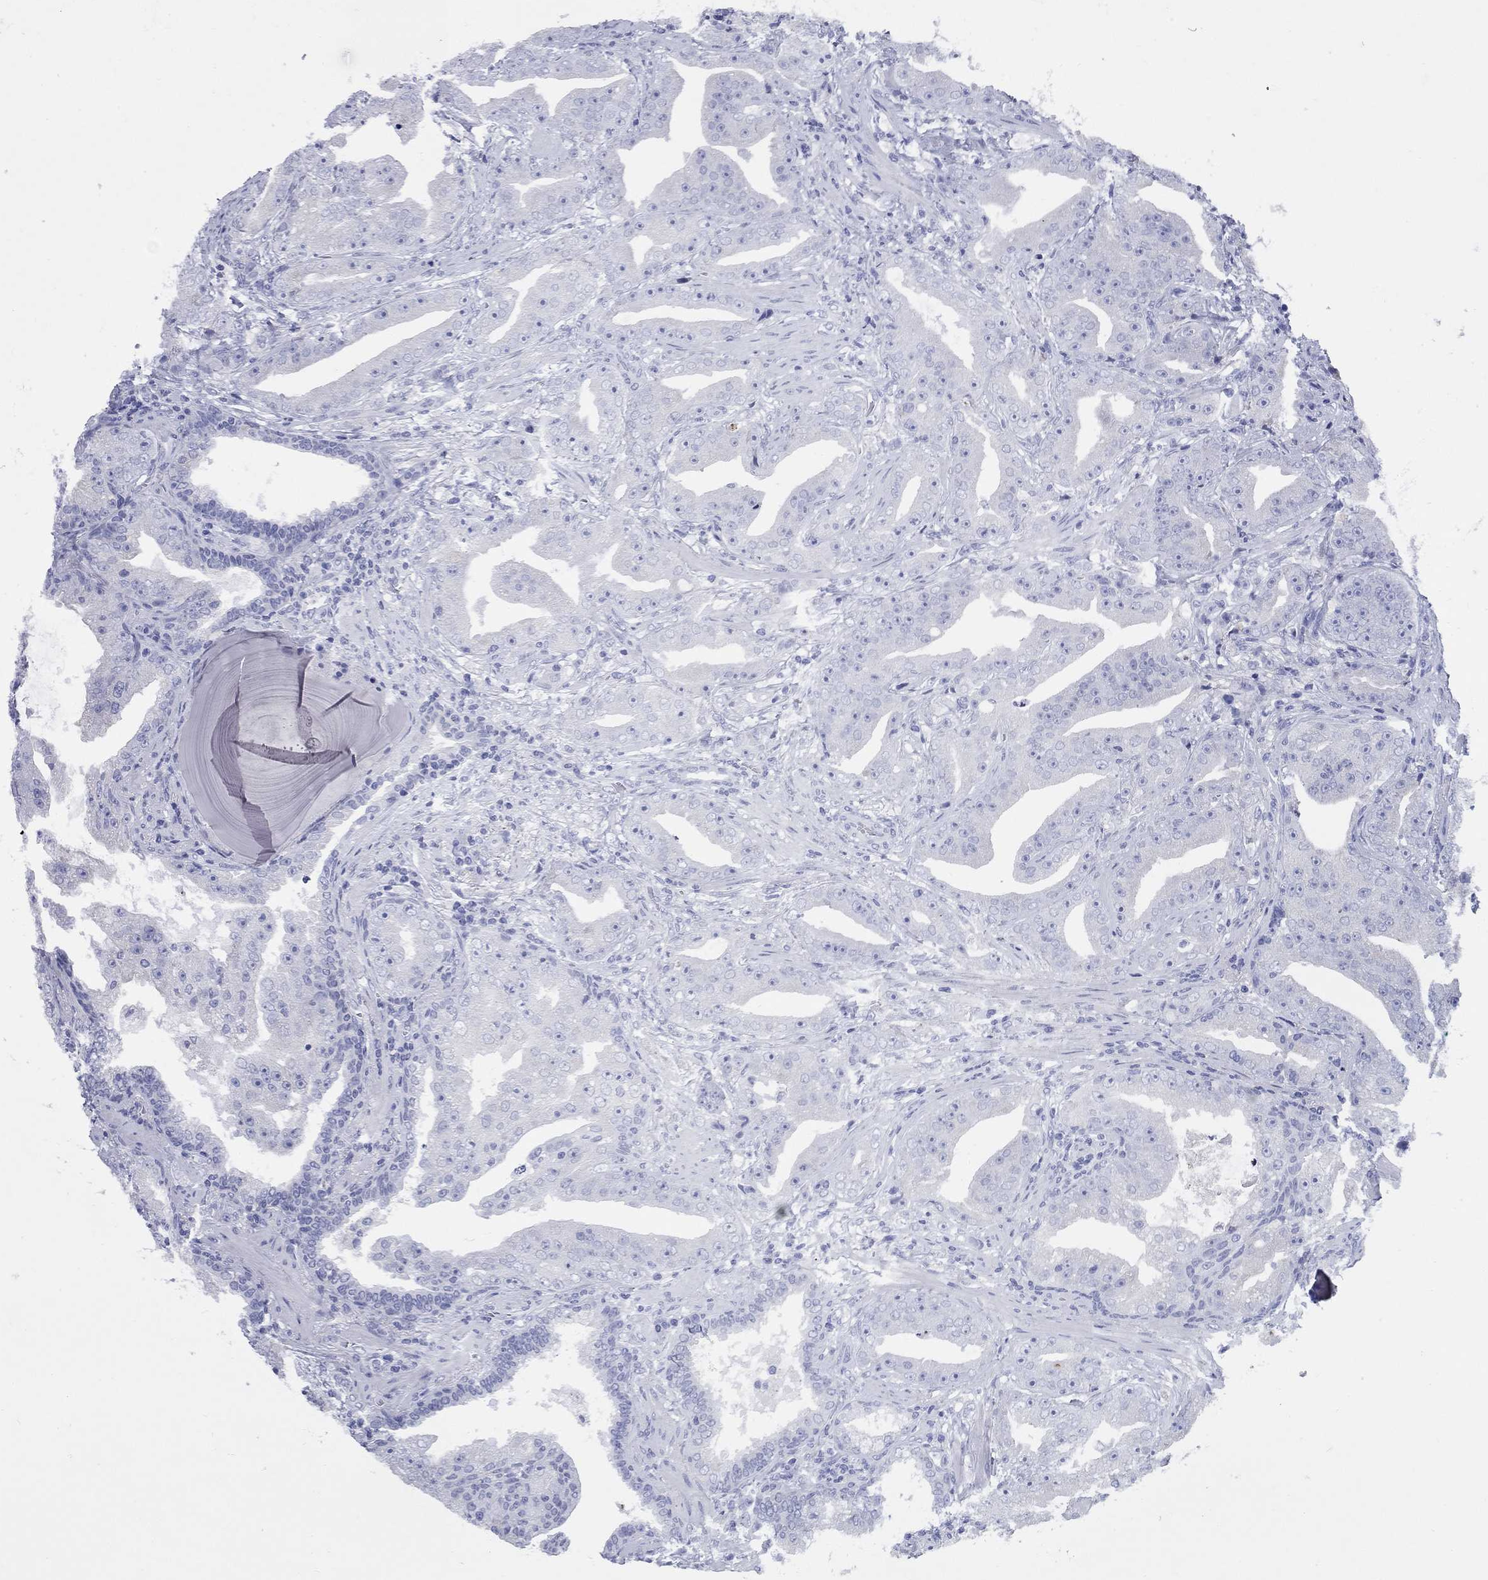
{"staining": {"intensity": "negative", "quantity": "none", "location": "none"}, "tissue": "prostate cancer", "cell_type": "Tumor cells", "image_type": "cancer", "snomed": [{"axis": "morphology", "description": "Adenocarcinoma, Low grade"}, {"axis": "topography", "description": "Prostate"}], "caption": "Immunohistochemical staining of prostate cancer (adenocarcinoma (low-grade)) exhibits no significant positivity in tumor cells. (DAB immunohistochemistry (IHC) visualized using brightfield microscopy, high magnification).", "gene": "CCNA1", "patient": {"sex": "male", "age": 62}}